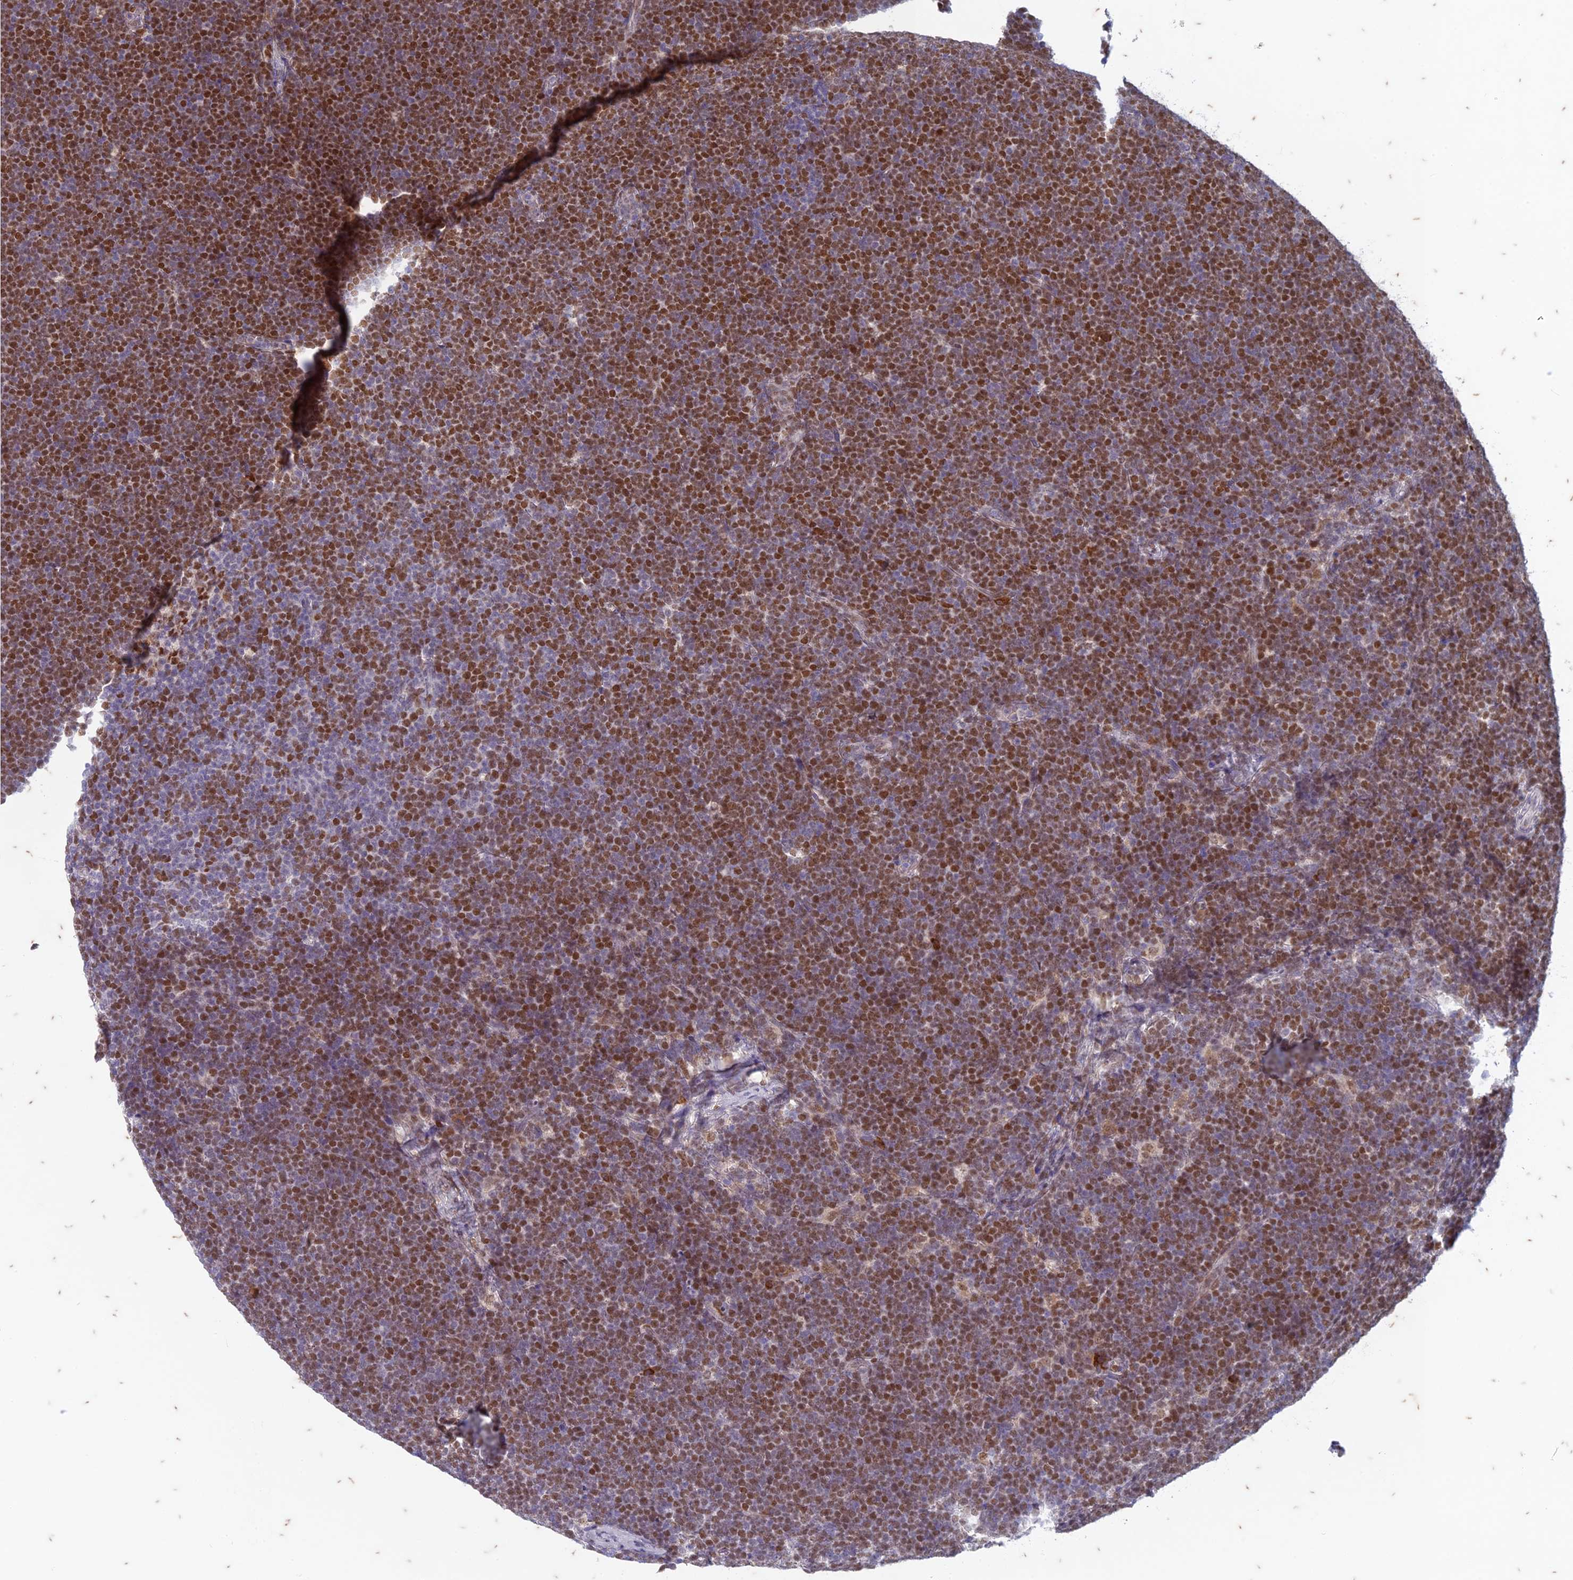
{"staining": {"intensity": "moderate", "quantity": ">75%", "location": "nuclear"}, "tissue": "lymphoma", "cell_type": "Tumor cells", "image_type": "cancer", "snomed": [{"axis": "morphology", "description": "Malignant lymphoma, non-Hodgkin's type, High grade"}, {"axis": "topography", "description": "Lymph node"}], "caption": "High-grade malignant lymphoma, non-Hodgkin's type stained with DAB (3,3'-diaminobenzidine) immunohistochemistry (IHC) exhibits medium levels of moderate nuclear positivity in approximately >75% of tumor cells.", "gene": "PABPN1L", "patient": {"sex": "male", "age": 13}}